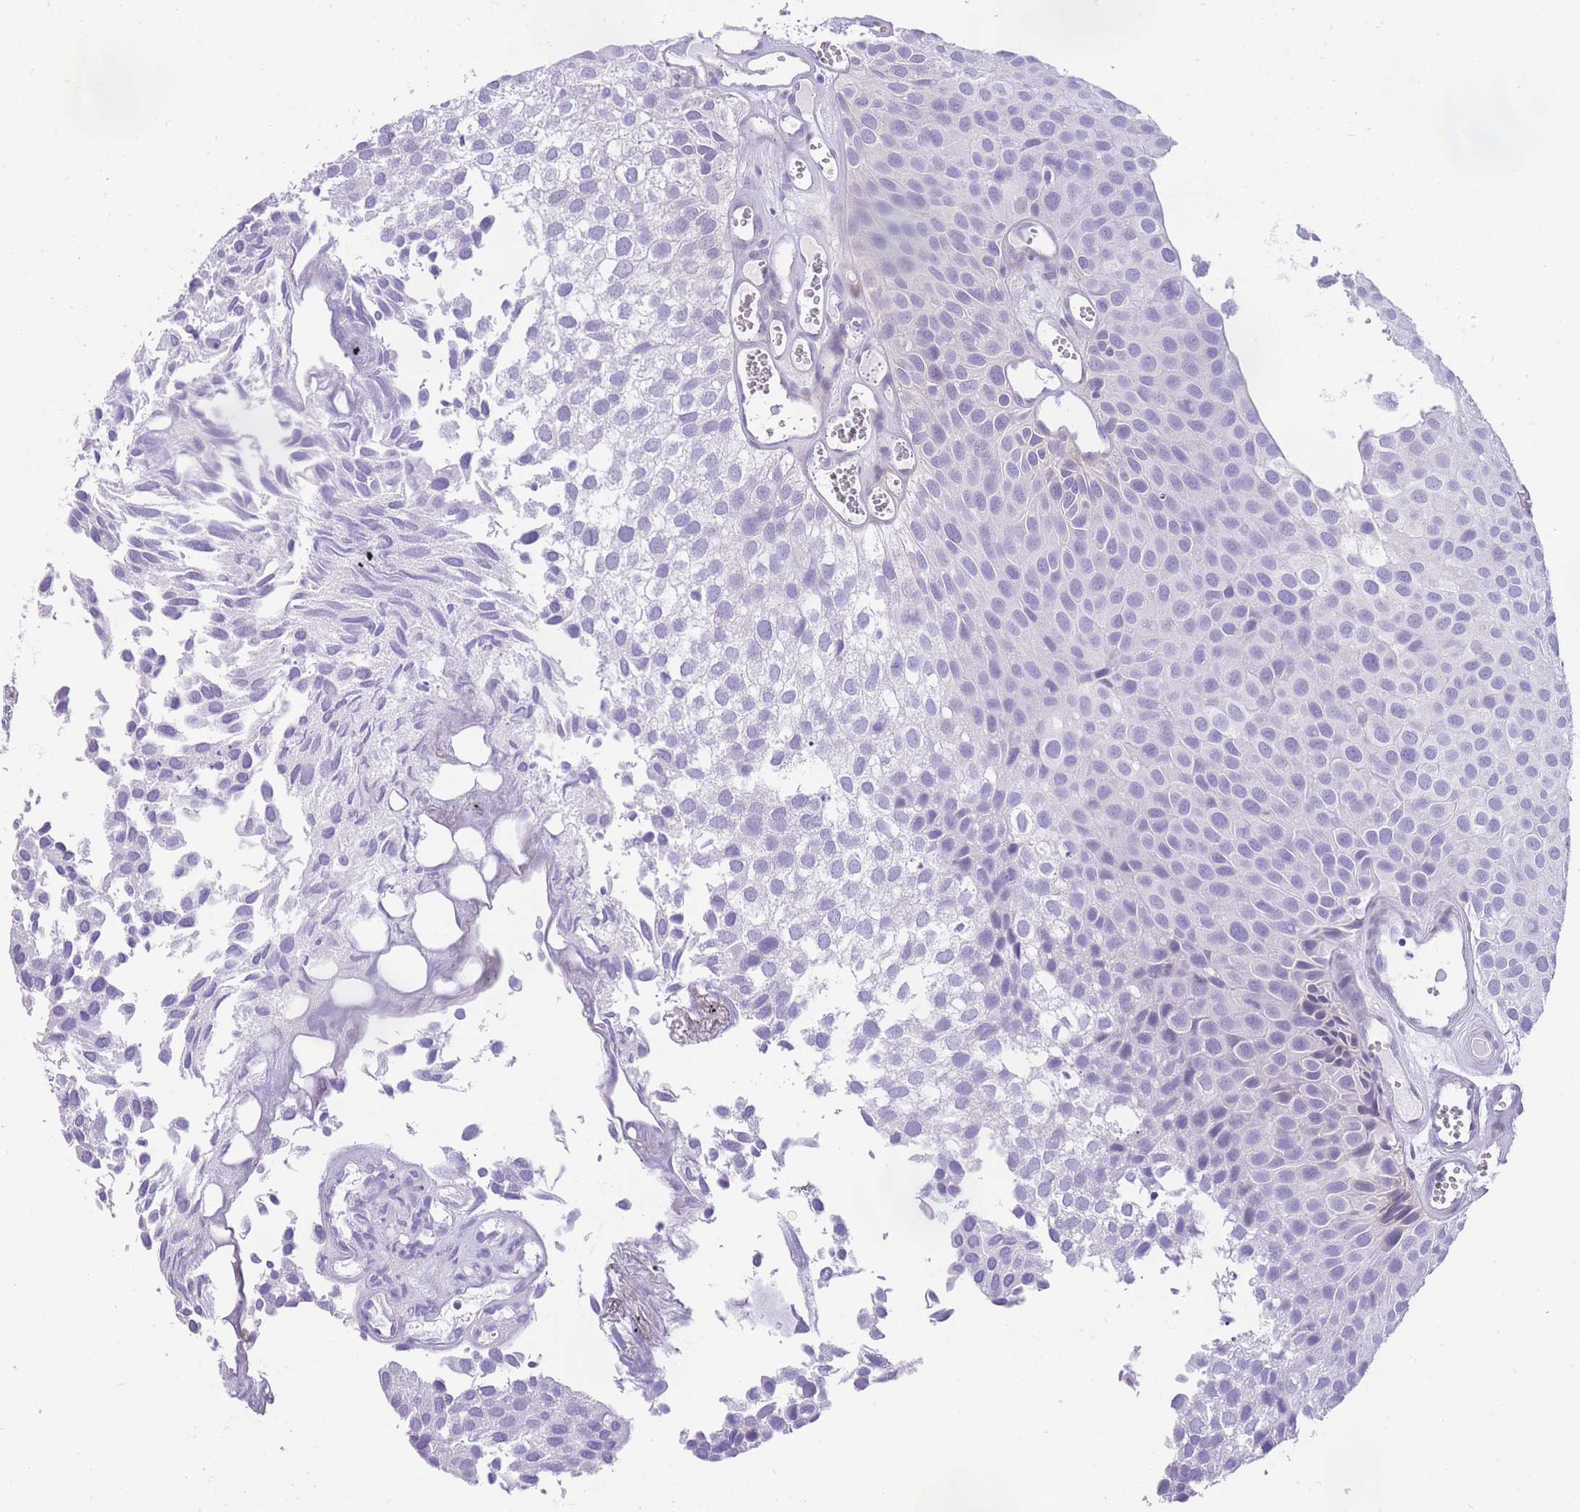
{"staining": {"intensity": "negative", "quantity": "none", "location": "none"}, "tissue": "urothelial cancer", "cell_type": "Tumor cells", "image_type": "cancer", "snomed": [{"axis": "morphology", "description": "Urothelial carcinoma, Low grade"}, {"axis": "topography", "description": "Urinary bladder"}], "caption": "This image is of low-grade urothelial carcinoma stained with immunohistochemistry (IHC) to label a protein in brown with the nuclei are counter-stained blue. There is no positivity in tumor cells.", "gene": "OR11H12", "patient": {"sex": "male", "age": 88}}